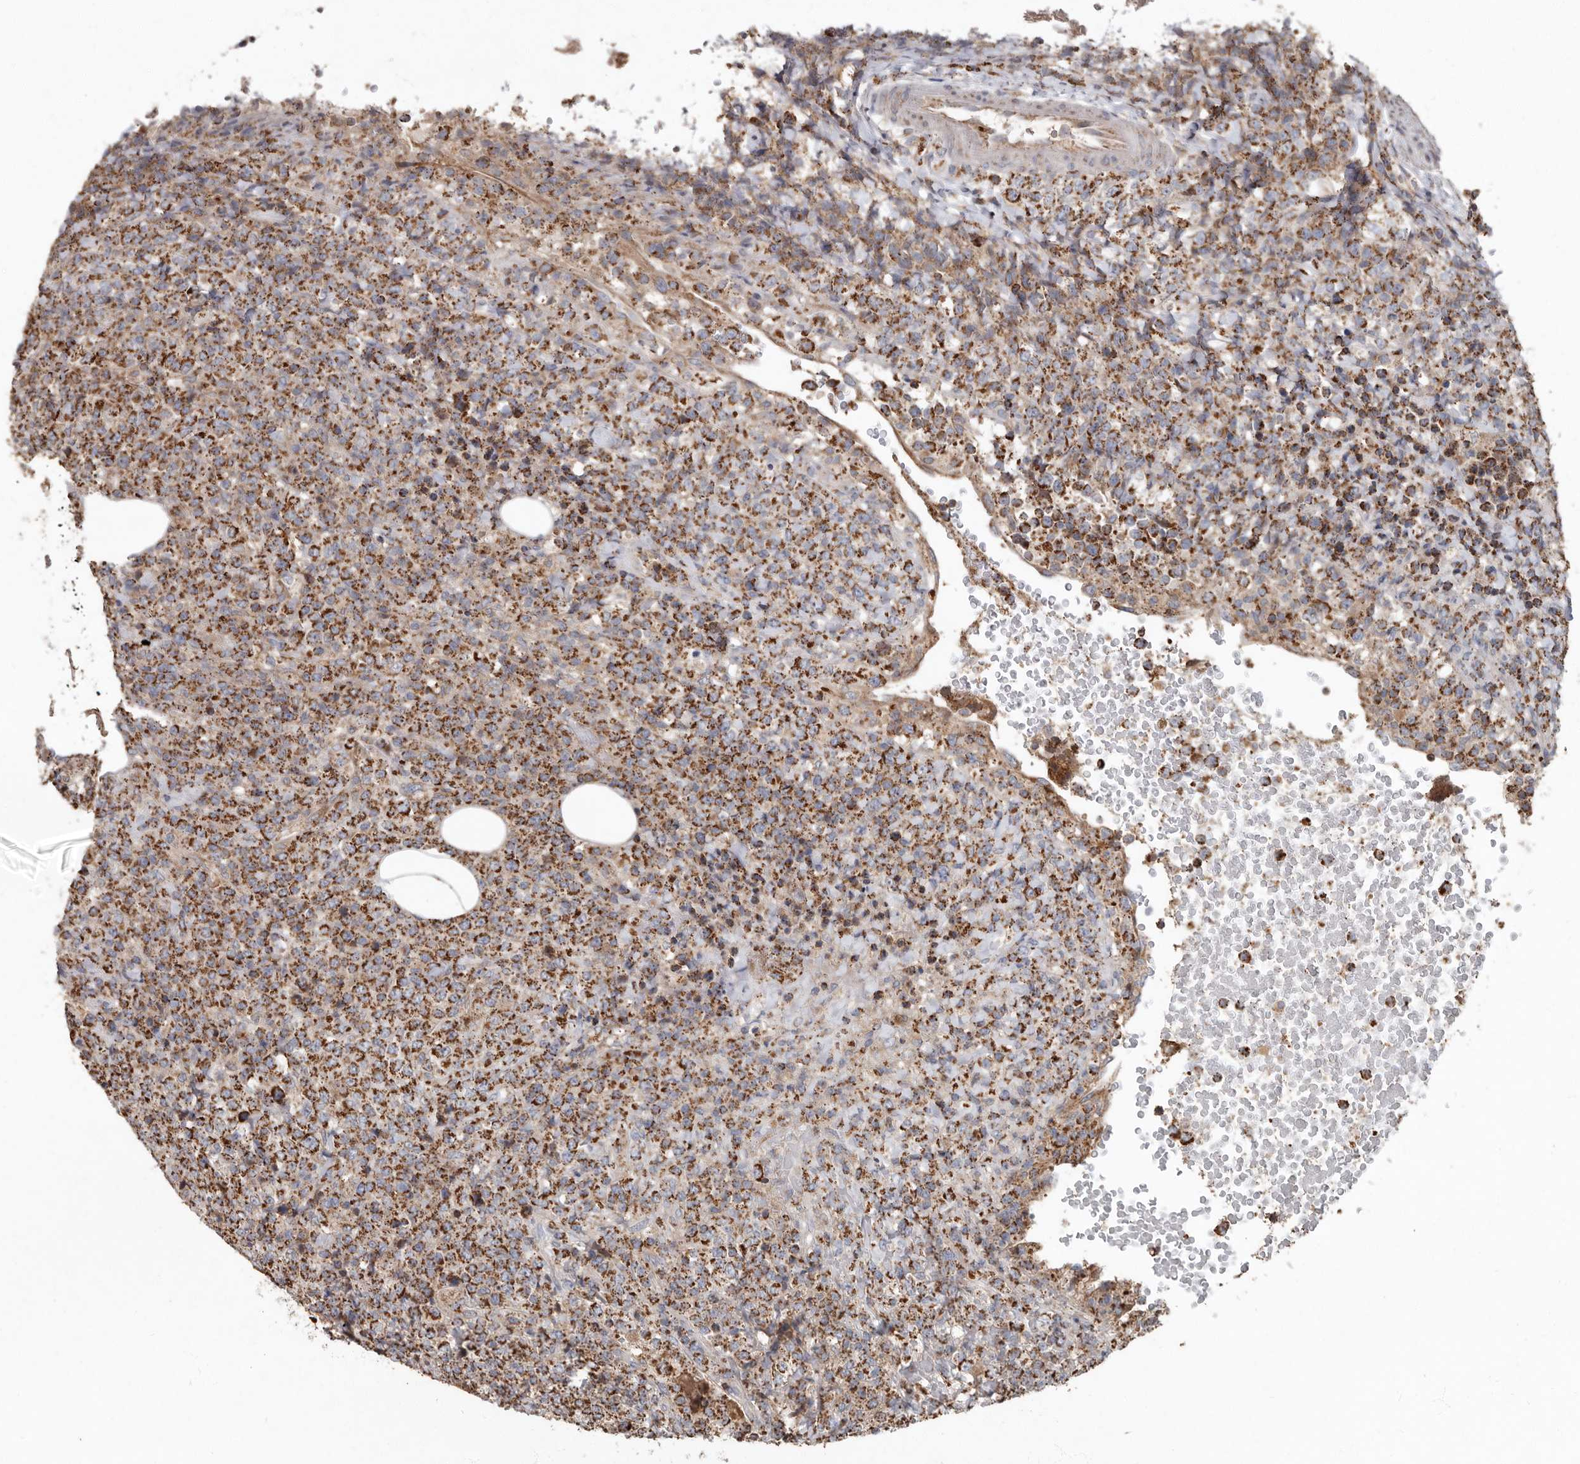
{"staining": {"intensity": "strong", "quantity": ">75%", "location": "cytoplasmic/membranous"}, "tissue": "lymphoma", "cell_type": "Tumor cells", "image_type": "cancer", "snomed": [{"axis": "morphology", "description": "Malignant lymphoma, non-Hodgkin's type, High grade"}, {"axis": "topography", "description": "Lymph node"}], "caption": "Protein staining demonstrates strong cytoplasmic/membranous expression in about >75% of tumor cells in high-grade malignant lymphoma, non-Hodgkin's type. The protein of interest is shown in brown color, while the nuclei are stained blue.", "gene": "KIF26B", "patient": {"sex": "male", "age": 13}}